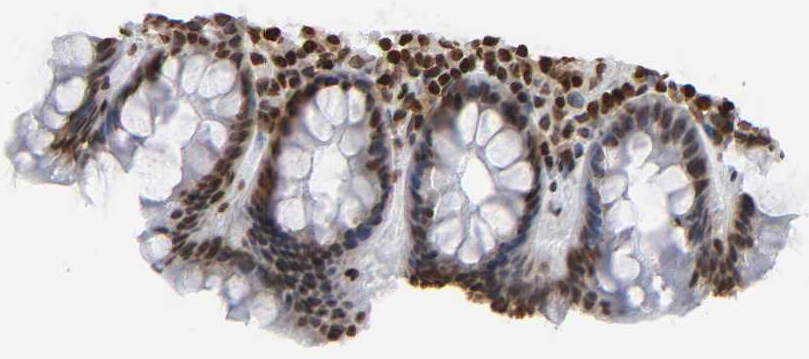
{"staining": {"intensity": "moderate", "quantity": ">75%", "location": "nuclear"}, "tissue": "rectum", "cell_type": "Glandular cells", "image_type": "normal", "snomed": [{"axis": "morphology", "description": "Normal tissue, NOS"}, {"axis": "topography", "description": "Rectum"}], "caption": "Human rectum stained with a brown dye reveals moderate nuclear positive staining in approximately >75% of glandular cells.", "gene": "HOXA6", "patient": {"sex": "male", "age": 92}}